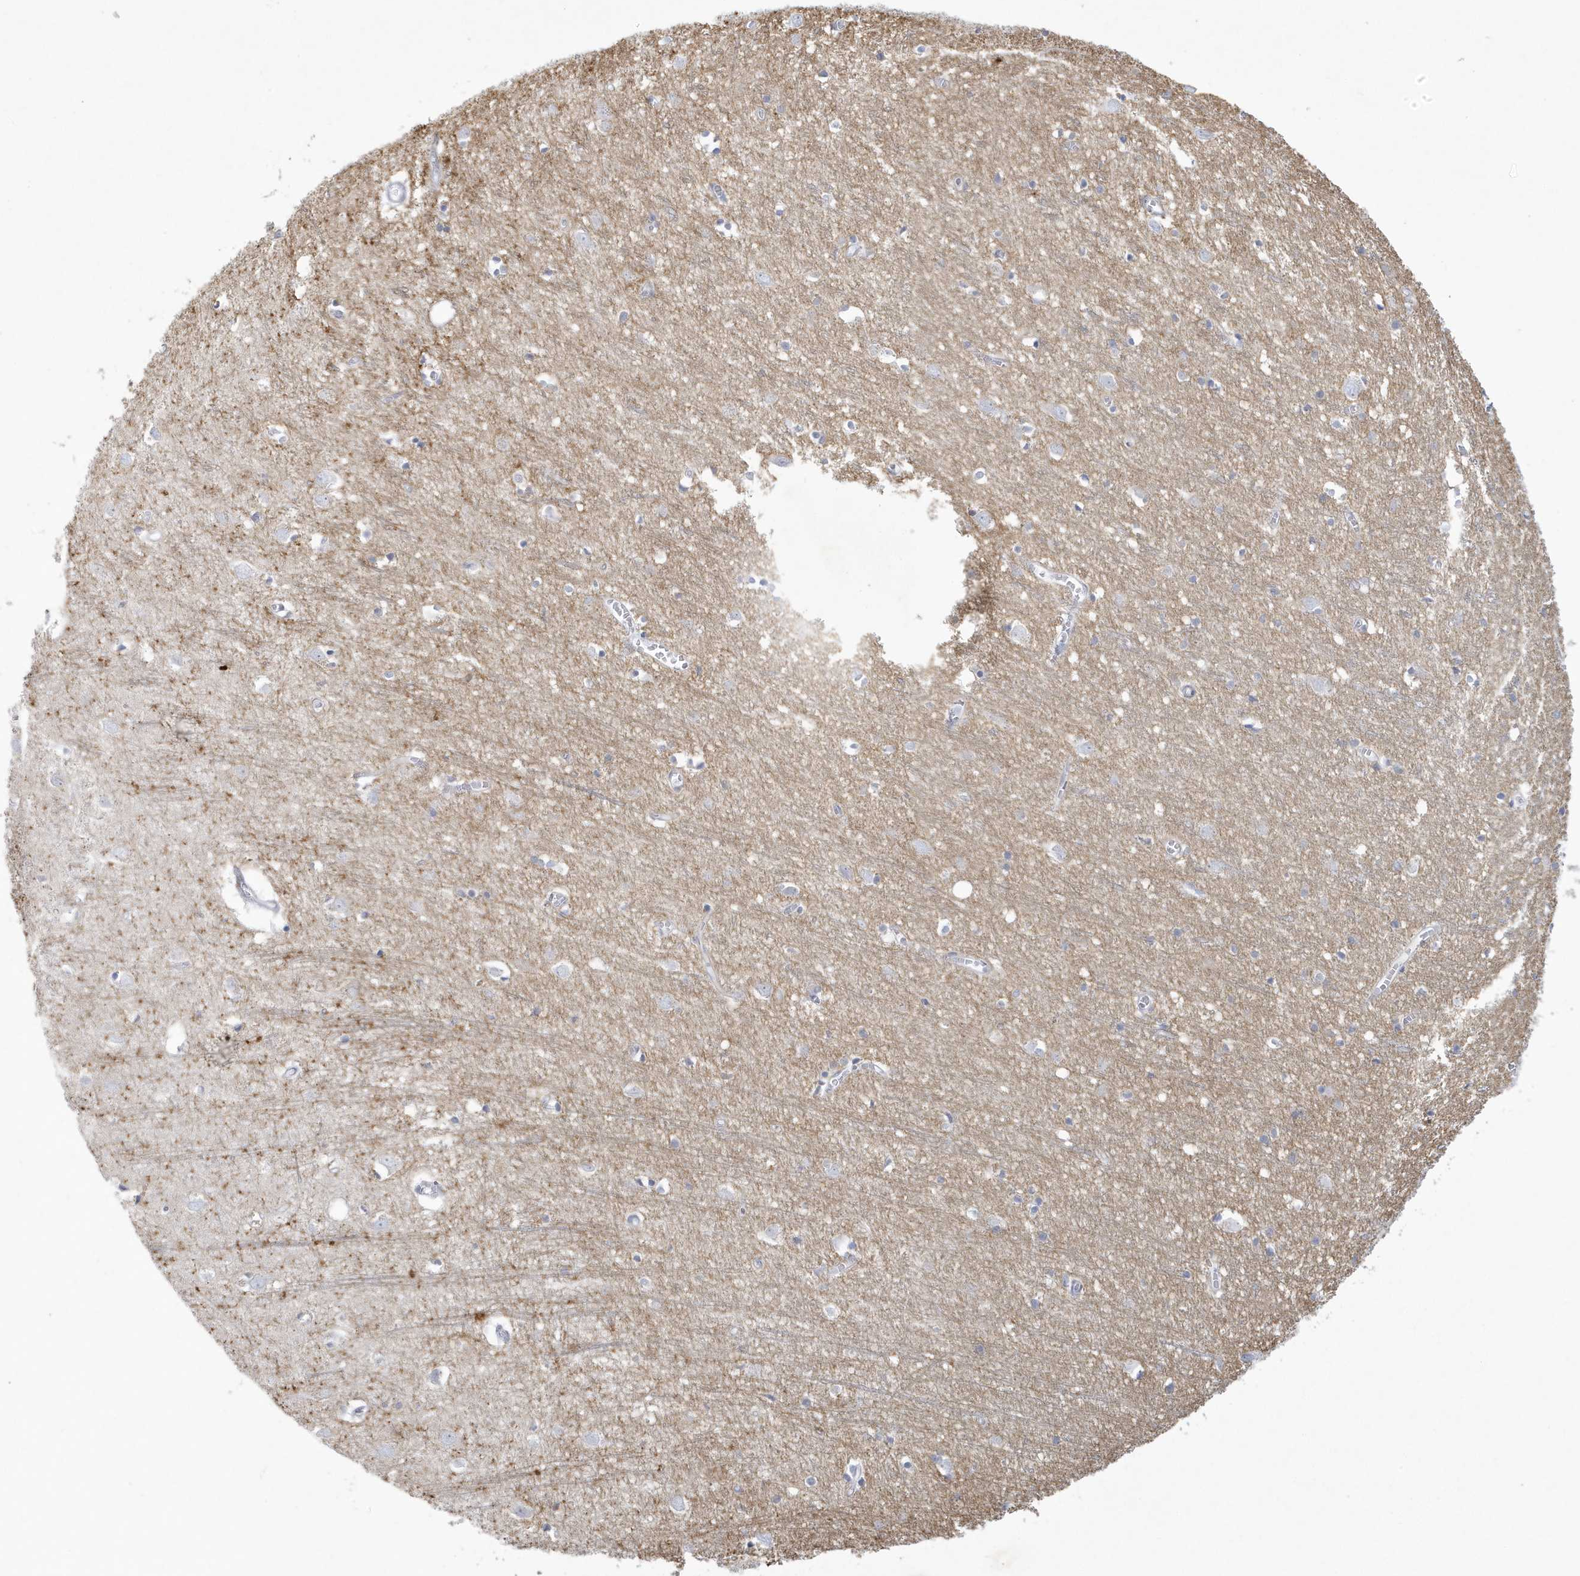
{"staining": {"intensity": "negative", "quantity": "none", "location": "none"}, "tissue": "cerebral cortex", "cell_type": "Endothelial cells", "image_type": "normal", "snomed": [{"axis": "morphology", "description": "Normal tissue, NOS"}, {"axis": "topography", "description": "Cerebral cortex"}], "caption": "Unremarkable cerebral cortex was stained to show a protein in brown. There is no significant expression in endothelial cells.", "gene": "HERC6", "patient": {"sex": "female", "age": 64}}